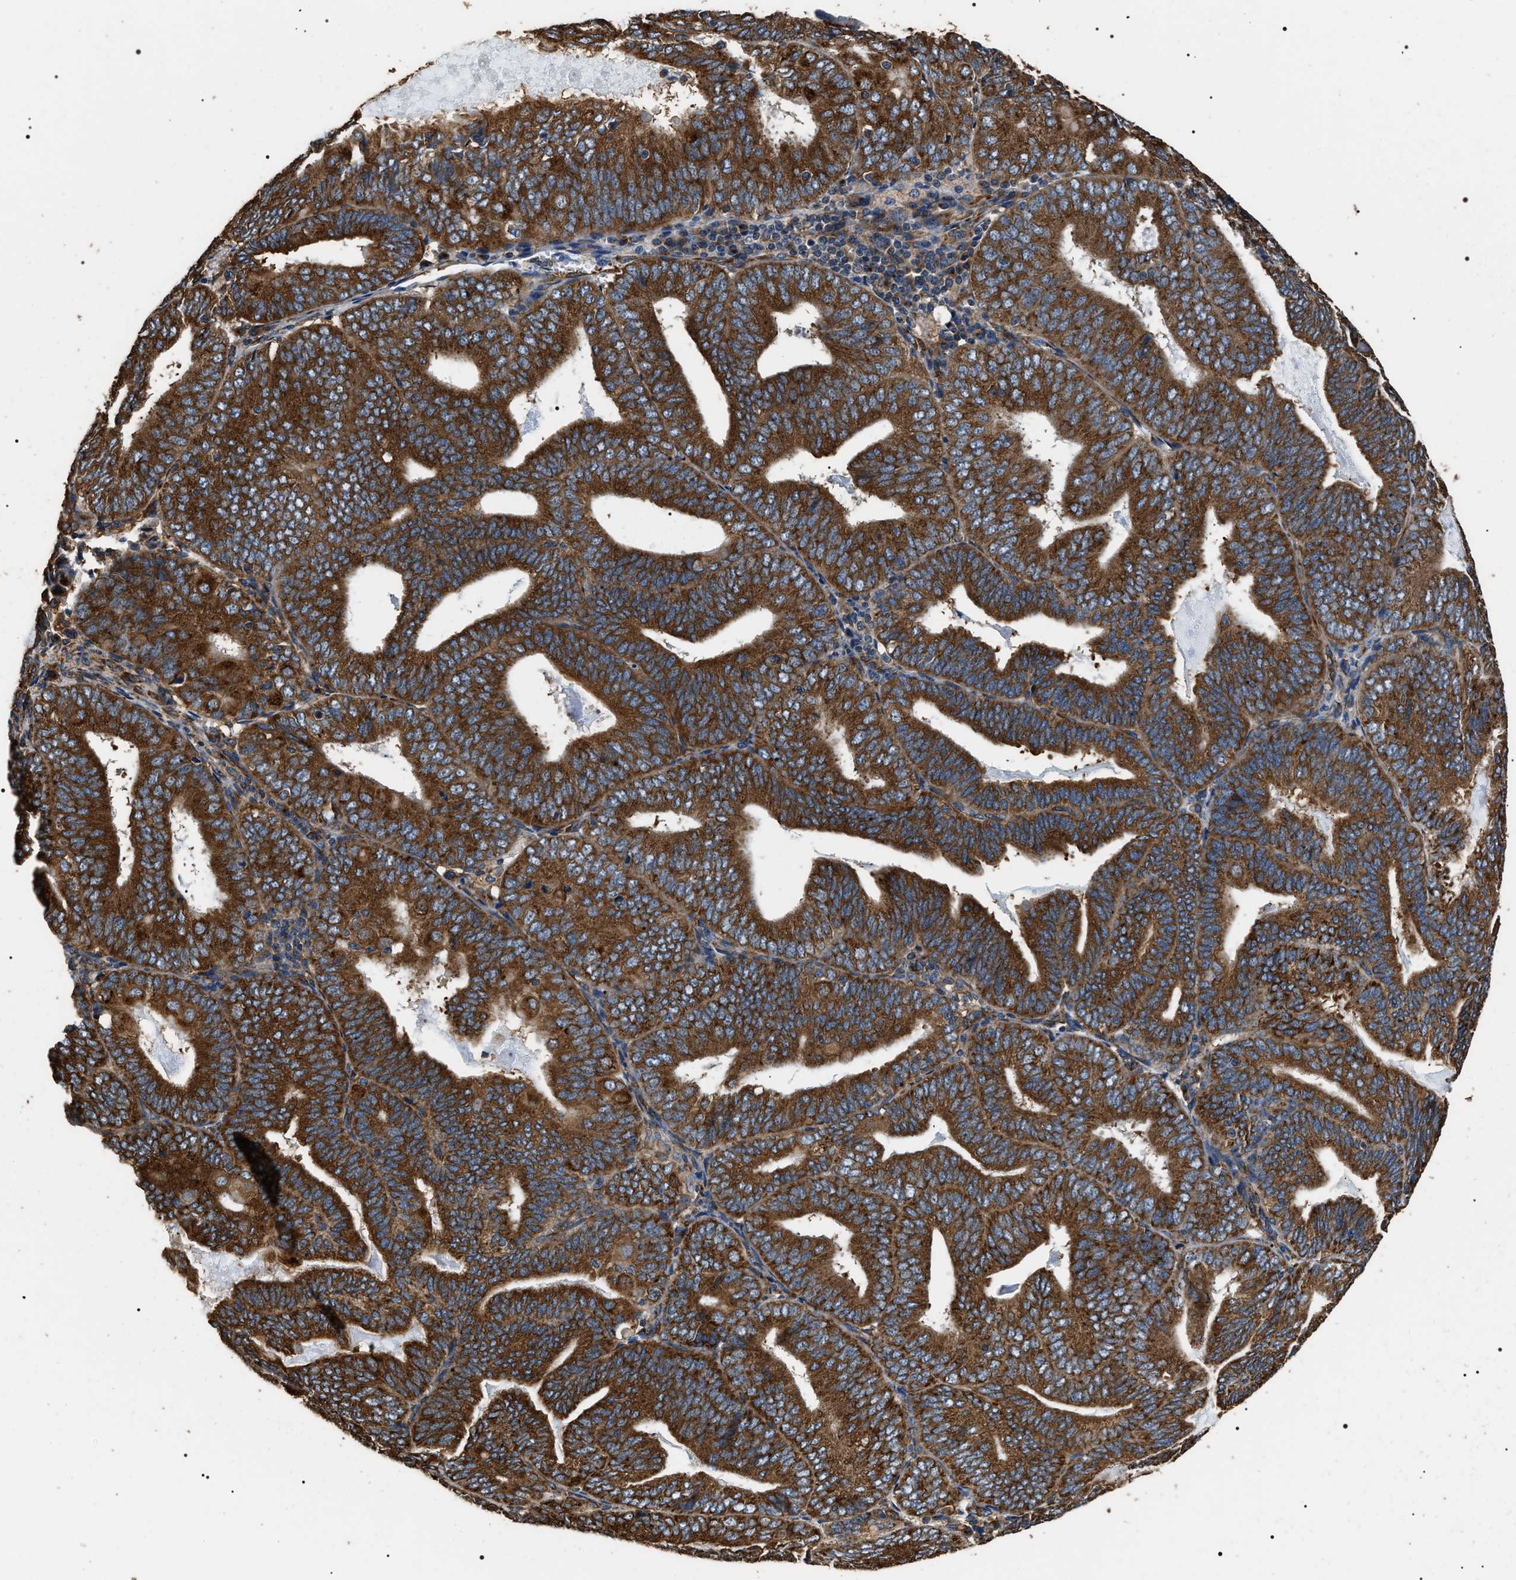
{"staining": {"intensity": "strong", "quantity": ">75%", "location": "cytoplasmic/membranous"}, "tissue": "endometrial cancer", "cell_type": "Tumor cells", "image_type": "cancer", "snomed": [{"axis": "morphology", "description": "Adenocarcinoma, NOS"}, {"axis": "topography", "description": "Endometrium"}], "caption": "A high-resolution photomicrograph shows IHC staining of endometrial cancer (adenocarcinoma), which displays strong cytoplasmic/membranous staining in approximately >75% of tumor cells.", "gene": "KTN1", "patient": {"sex": "female", "age": 81}}